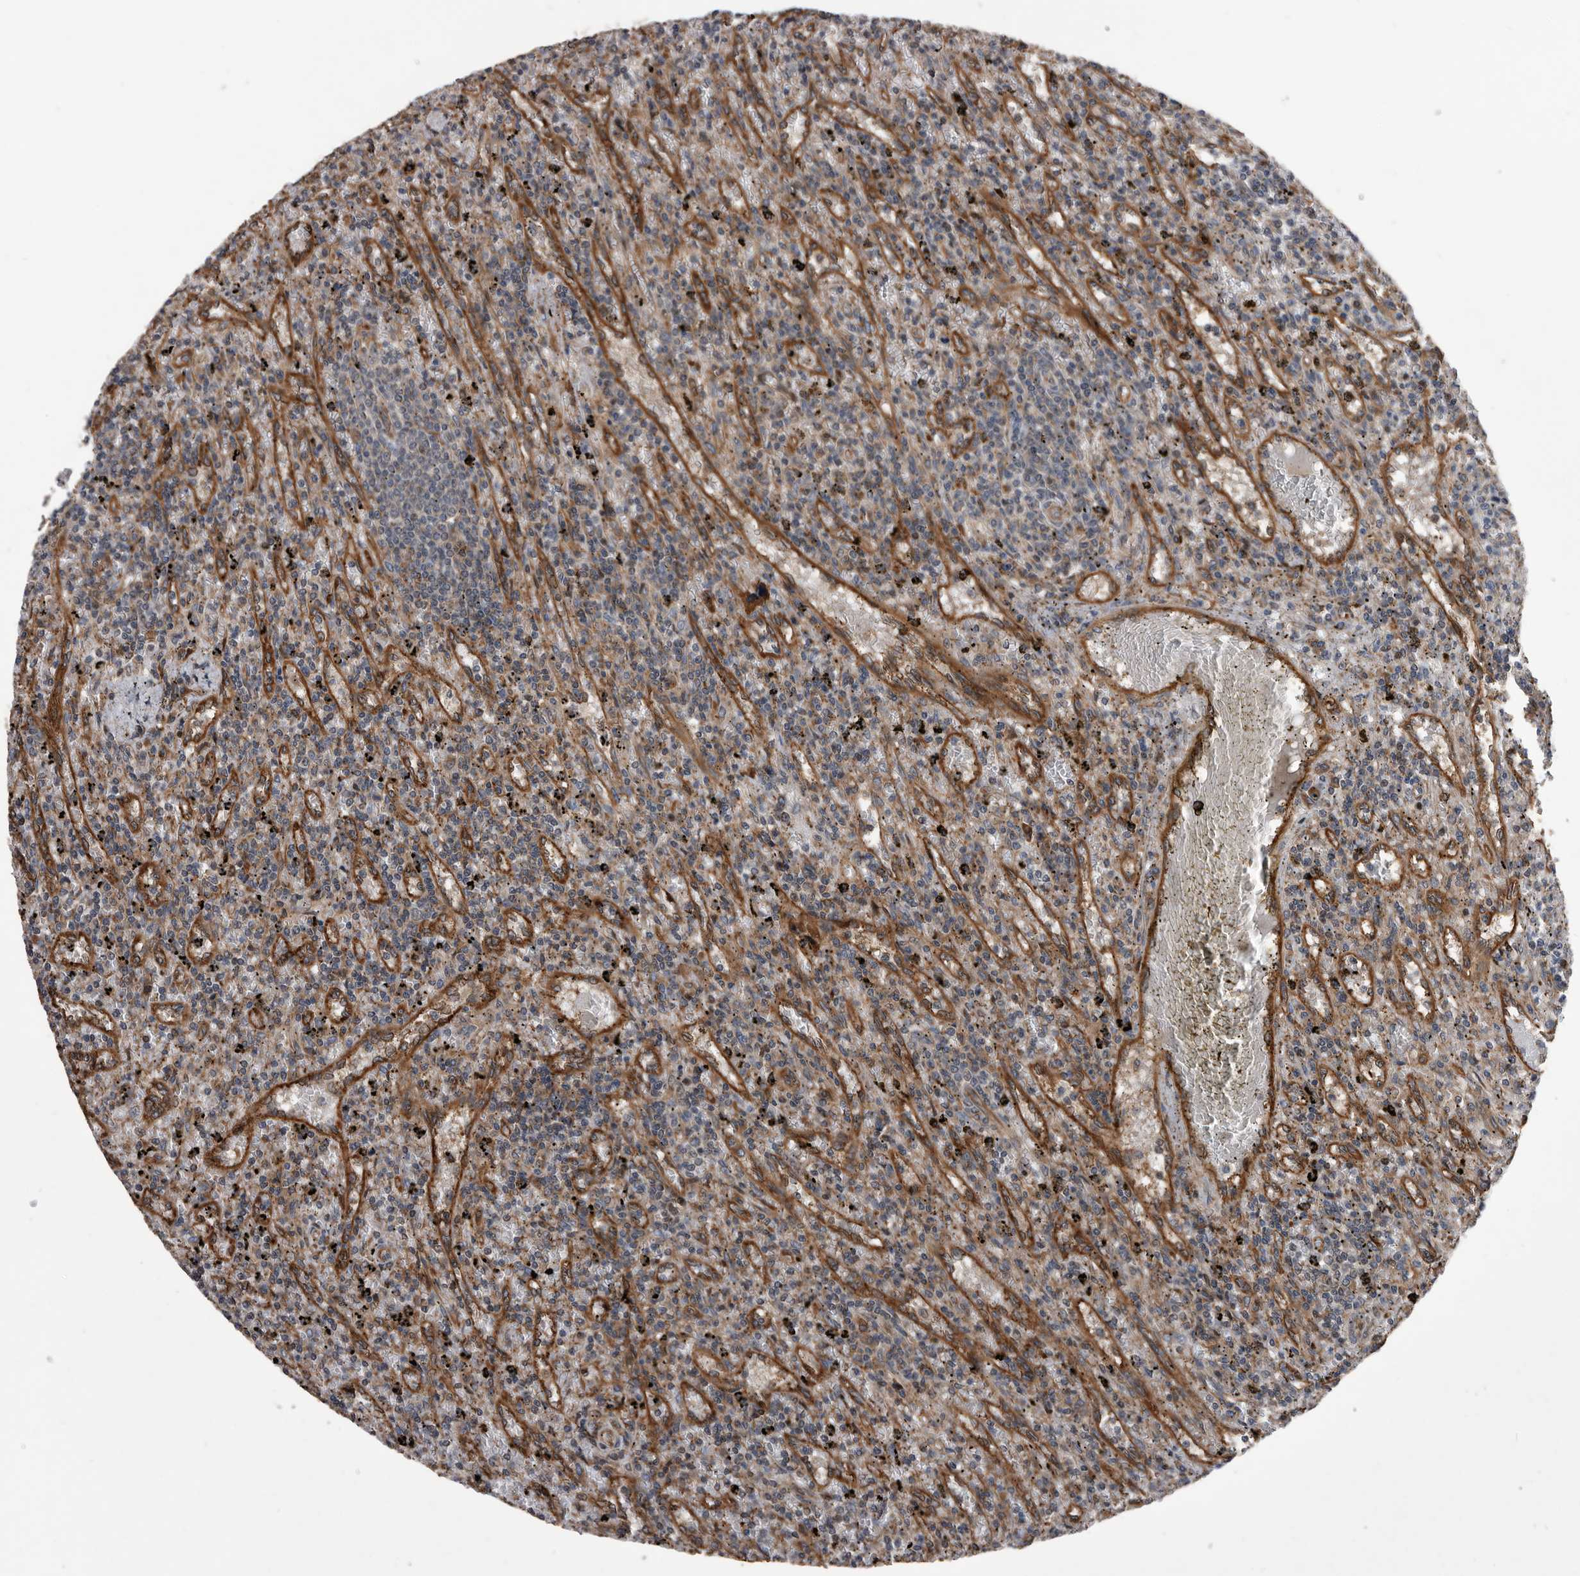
{"staining": {"intensity": "weak", "quantity": "<25%", "location": "cytoplasmic/membranous"}, "tissue": "lymphoma", "cell_type": "Tumor cells", "image_type": "cancer", "snomed": [{"axis": "morphology", "description": "Malignant lymphoma, non-Hodgkin's type, Low grade"}, {"axis": "topography", "description": "Spleen"}], "caption": "Micrograph shows no protein positivity in tumor cells of lymphoma tissue.", "gene": "SERINC2", "patient": {"sex": "male", "age": 76}}